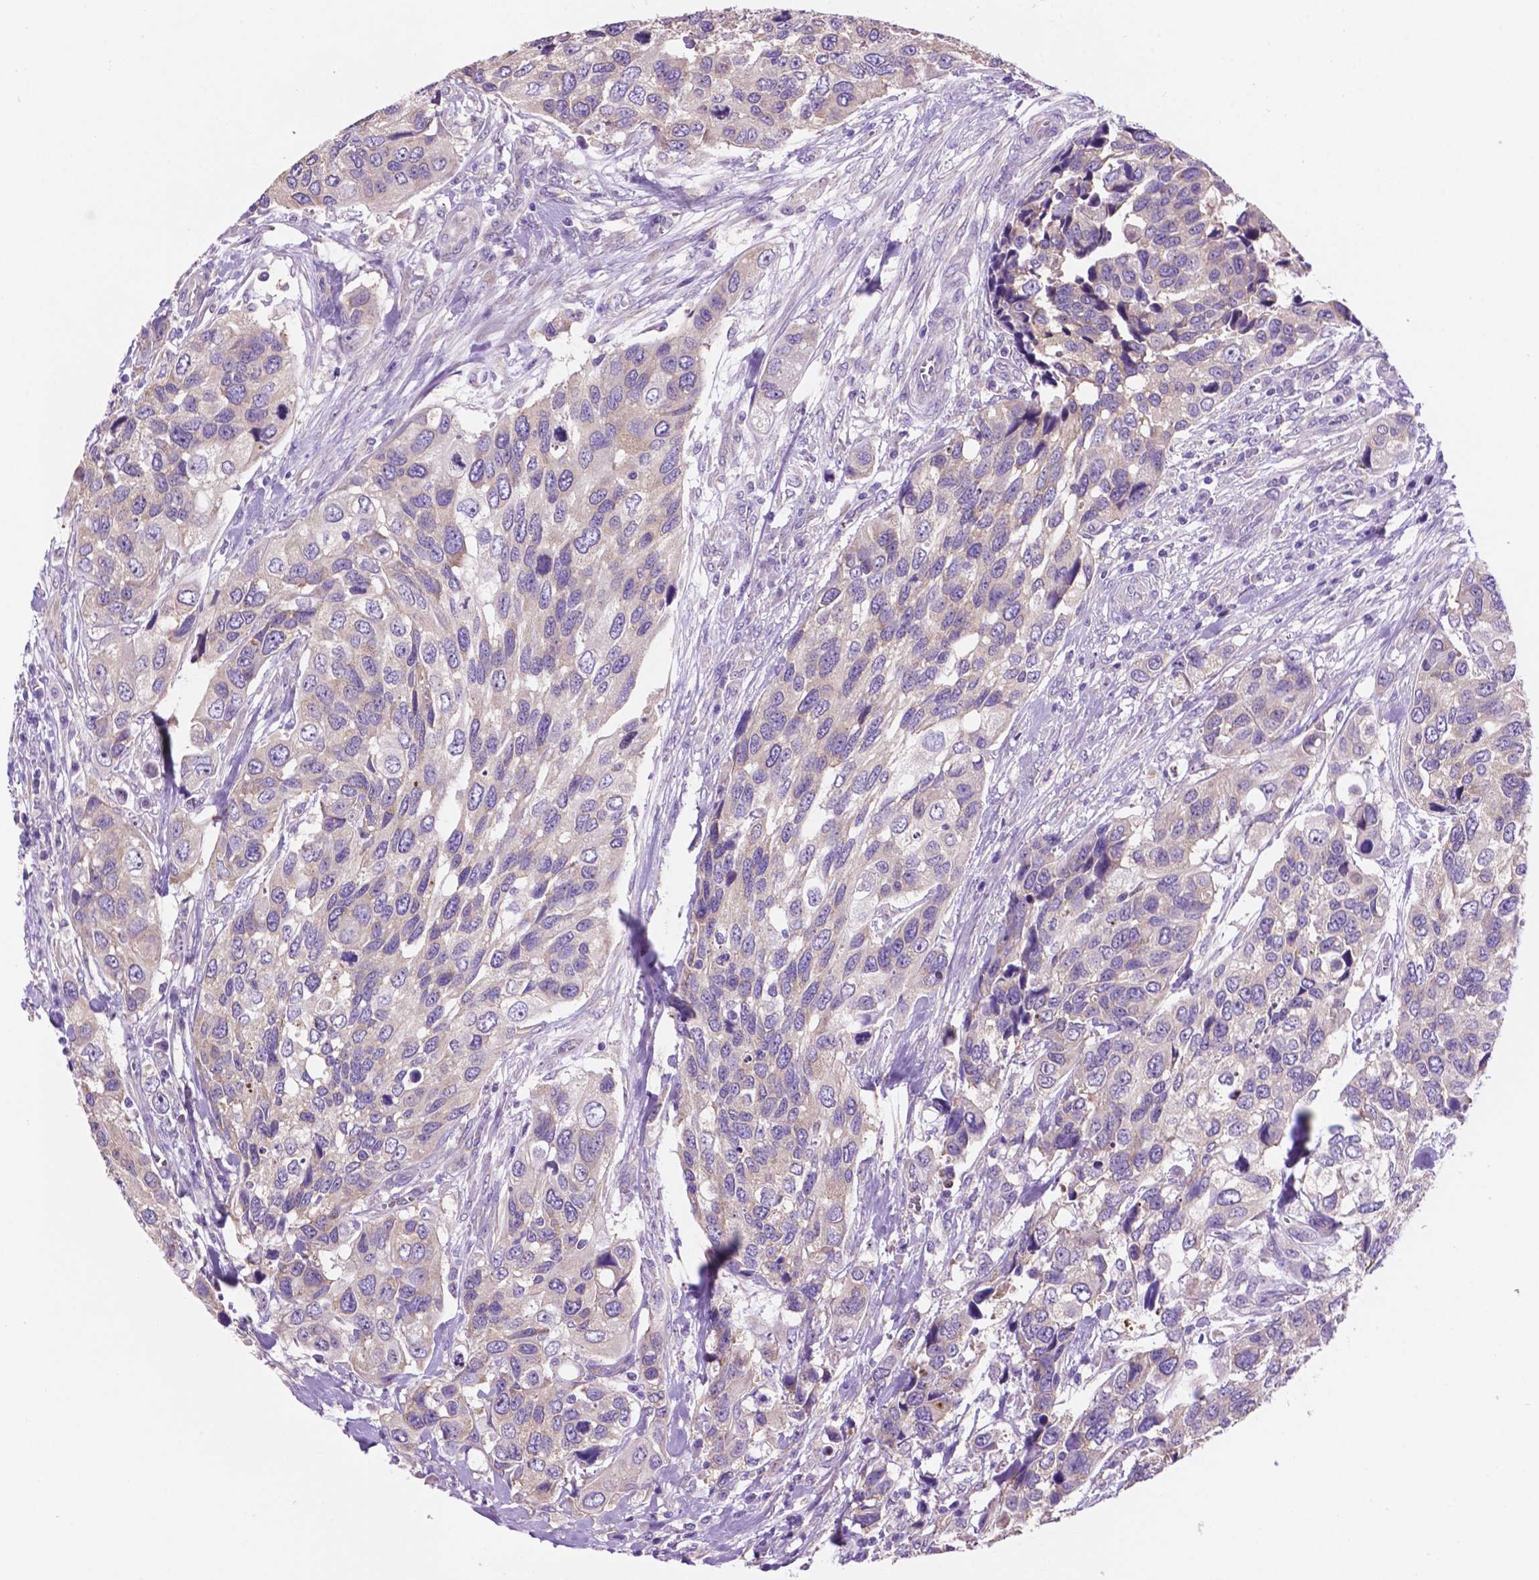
{"staining": {"intensity": "negative", "quantity": "none", "location": "none"}, "tissue": "urothelial cancer", "cell_type": "Tumor cells", "image_type": "cancer", "snomed": [{"axis": "morphology", "description": "Urothelial carcinoma, High grade"}, {"axis": "topography", "description": "Urinary bladder"}], "caption": "Immunohistochemical staining of high-grade urothelial carcinoma shows no significant staining in tumor cells.", "gene": "SPDYA", "patient": {"sex": "male", "age": 60}}